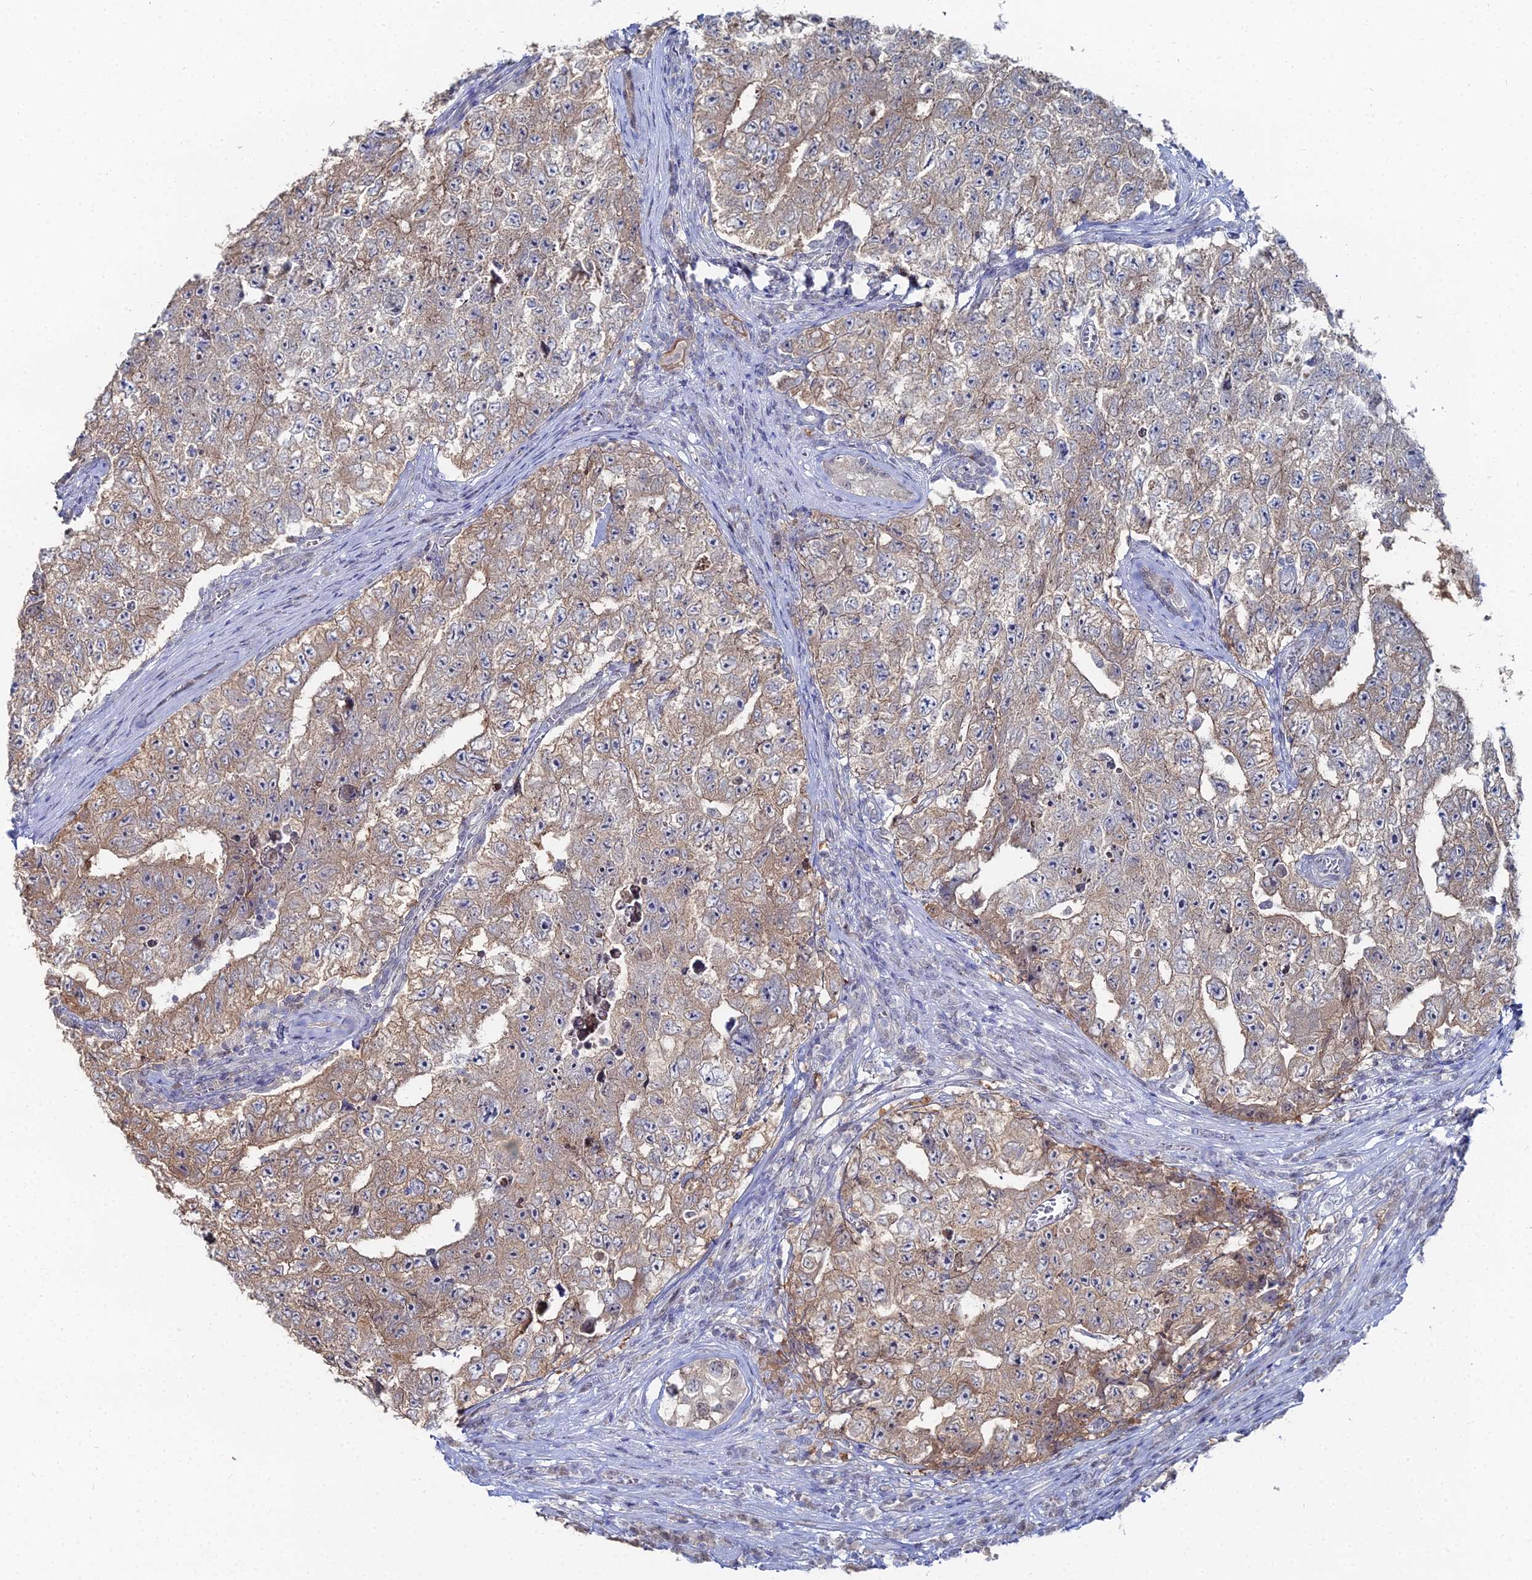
{"staining": {"intensity": "moderate", "quantity": "25%-75%", "location": "cytoplasmic/membranous"}, "tissue": "testis cancer", "cell_type": "Tumor cells", "image_type": "cancer", "snomed": [{"axis": "morphology", "description": "Carcinoma, Embryonal, NOS"}, {"axis": "topography", "description": "Testis"}], "caption": "The micrograph displays staining of testis cancer, revealing moderate cytoplasmic/membranous protein positivity (brown color) within tumor cells.", "gene": "THAP4", "patient": {"sex": "male", "age": 17}}